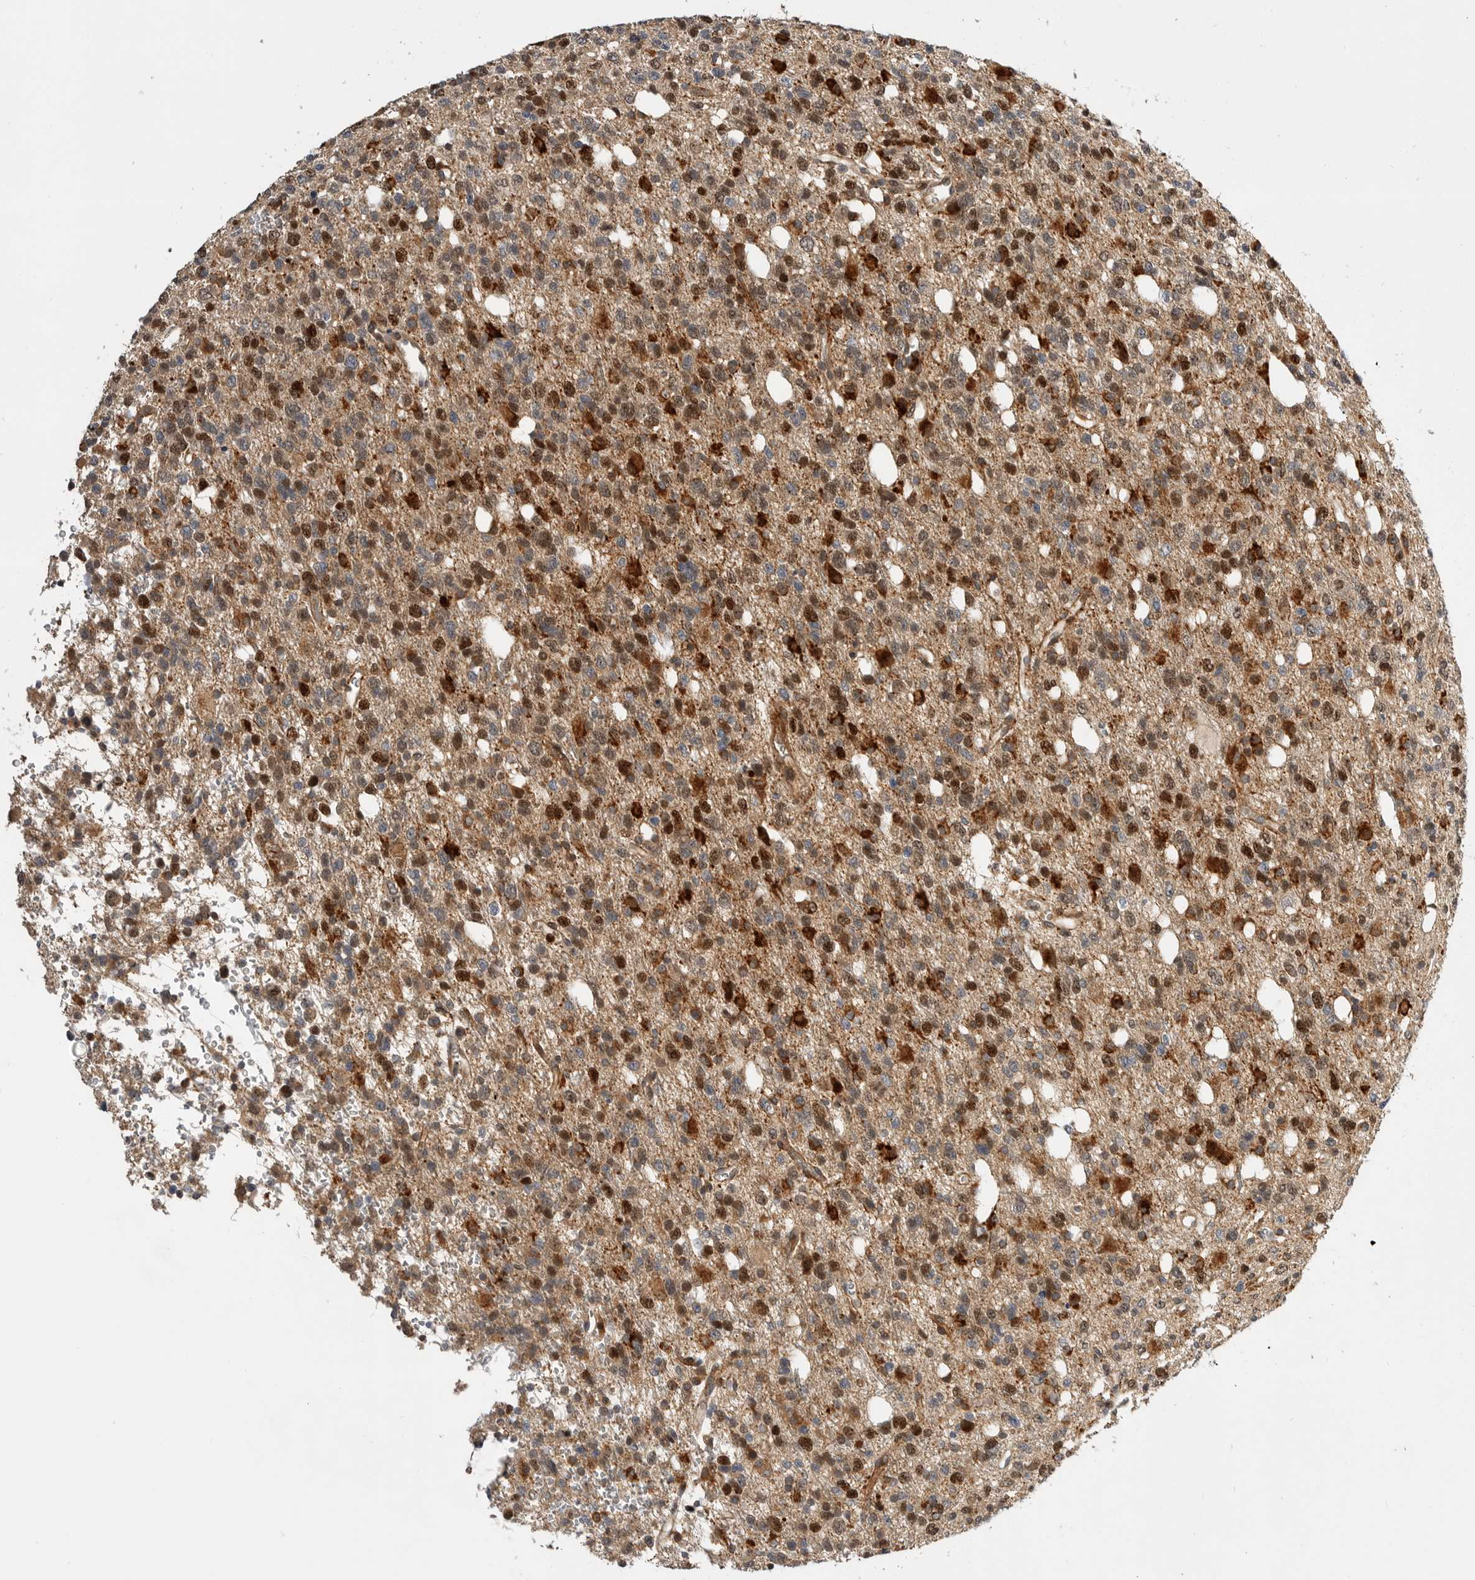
{"staining": {"intensity": "strong", "quantity": "25%-75%", "location": "cytoplasmic/membranous,nuclear"}, "tissue": "glioma", "cell_type": "Tumor cells", "image_type": "cancer", "snomed": [{"axis": "morphology", "description": "Glioma, malignant, High grade"}, {"axis": "topography", "description": "Brain"}], "caption": "Glioma stained with a brown dye displays strong cytoplasmic/membranous and nuclear positive positivity in about 25%-75% of tumor cells.", "gene": "CSNK1G3", "patient": {"sex": "female", "age": 62}}